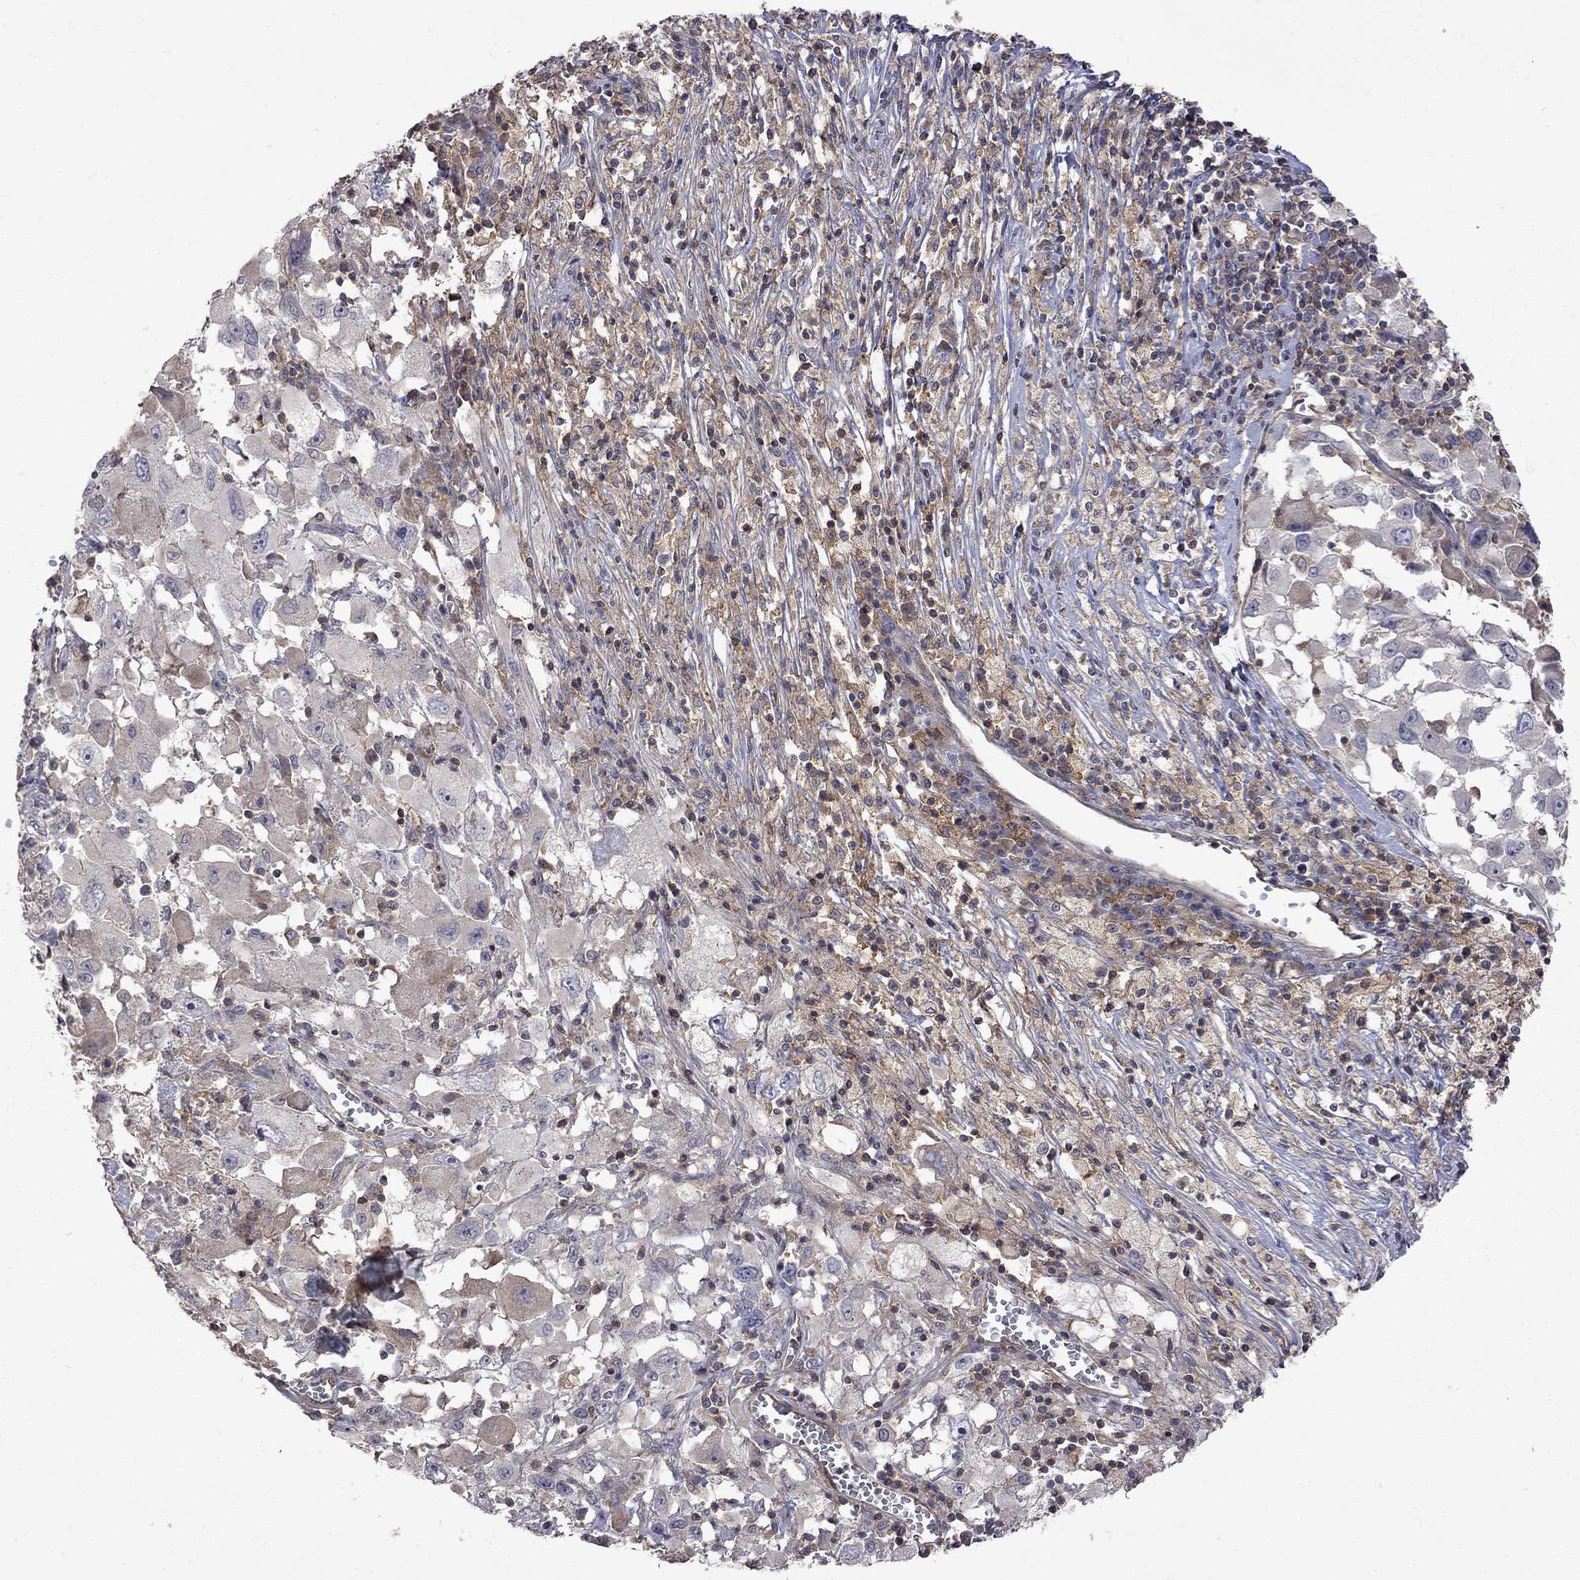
{"staining": {"intensity": "weak", "quantity": "<25%", "location": "cytoplasmic/membranous"}, "tissue": "melanoma", "cell_type": "Tumor cells", "image_type": "cancer", "snomed": [{"axis": "morphology", "description": "Malignant melanoma, Metastatic site"}, {"axis": "topography", "description": "Soft tissue"}], "caption": "Tumor cells are negative for protein expression in human melanoma.", "gene": "ABI3", "patient": {"sex": "male", "age": 50}}